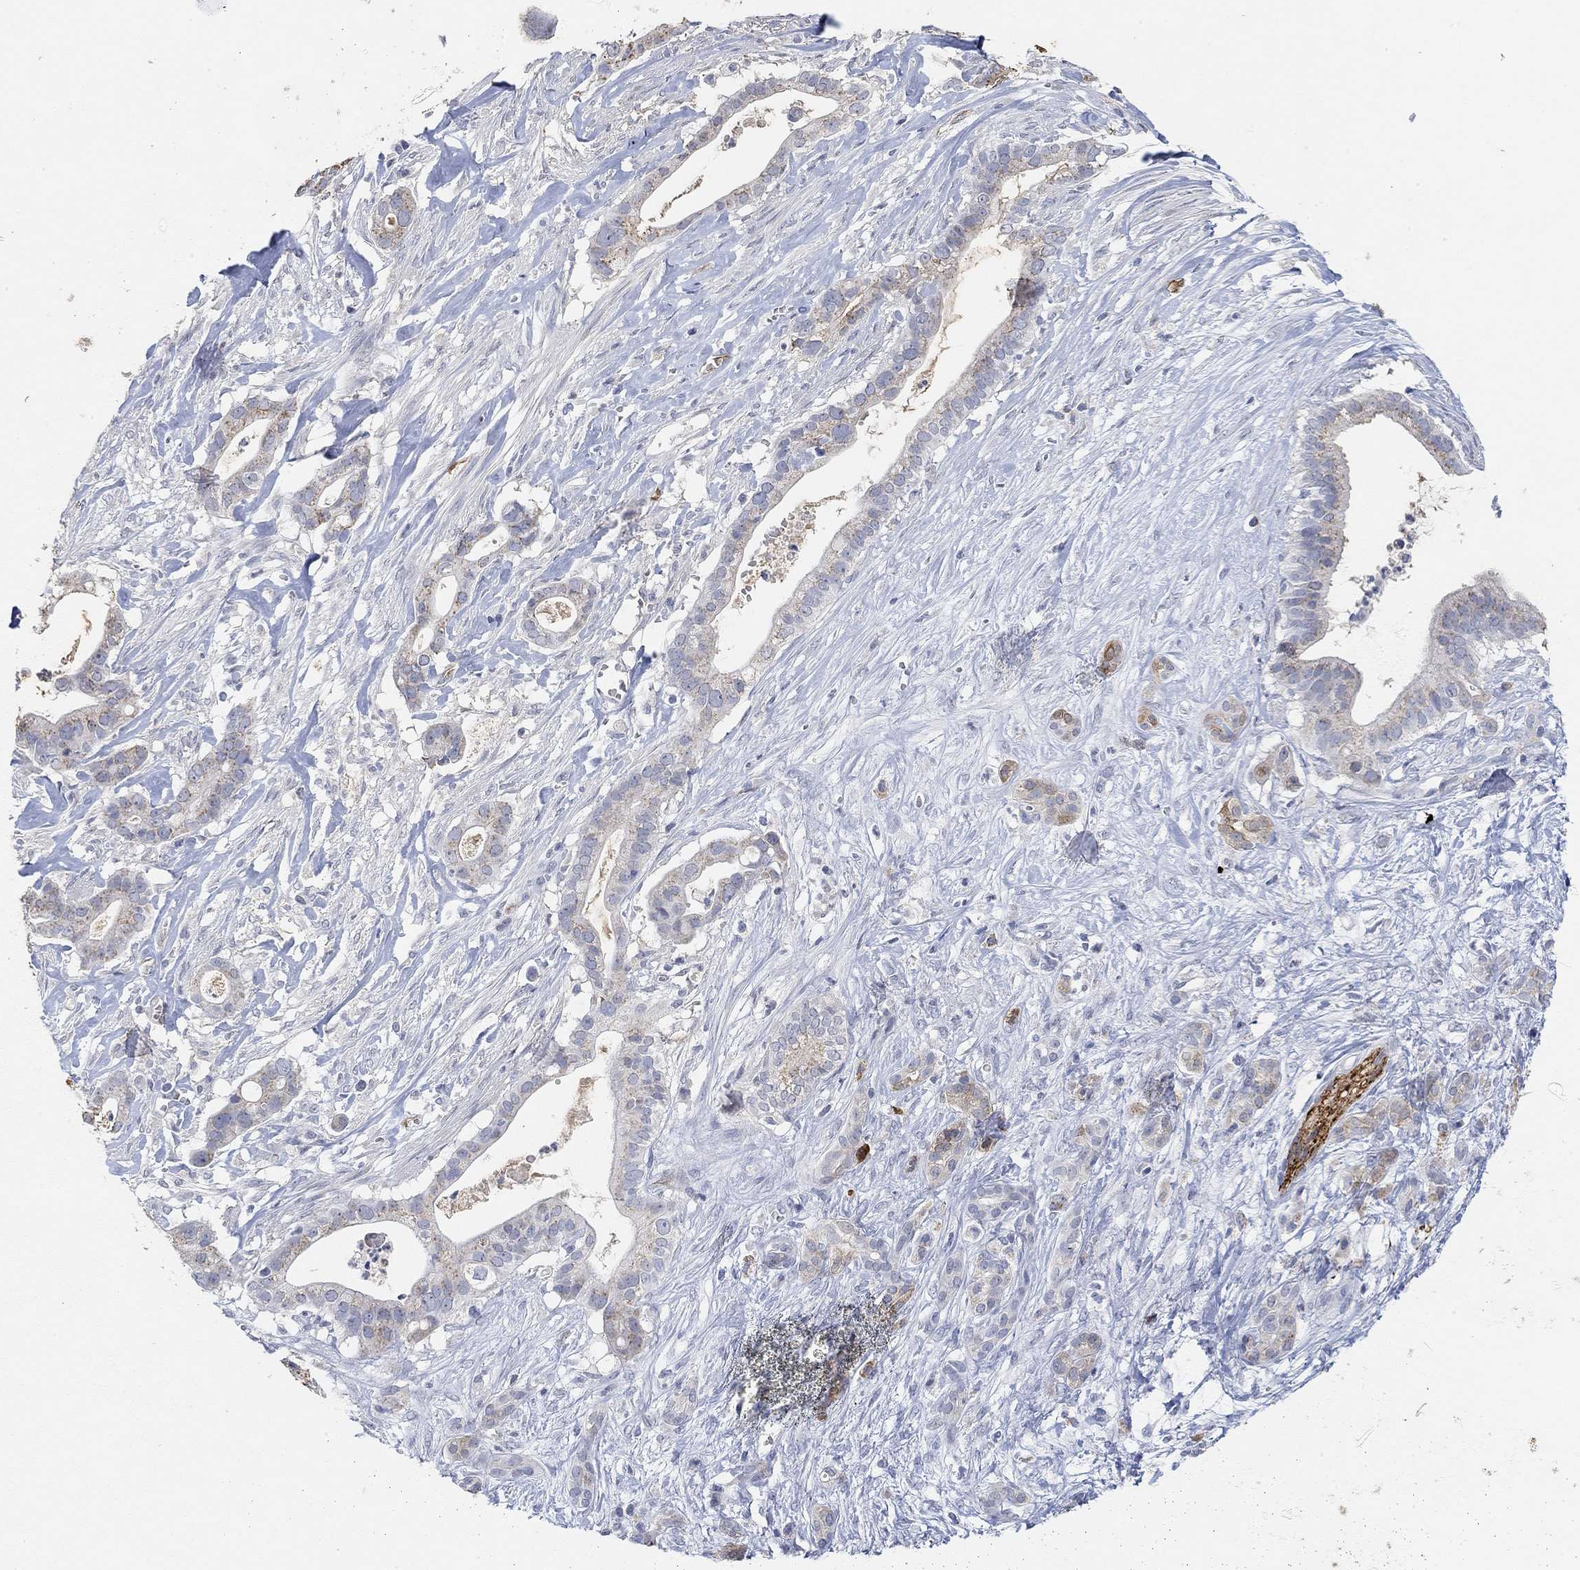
{"staining": {"intensity": "moderate", "quantity": "<25%", "location": "cytoplasmic/membranous"}, "tissue": "pancreatic cancer", "cell_type": "Tumor cells", "image_type": "cancer", "snomed": [{"axis": "morphology", "description": "Adenocarcinoma, NOS"}, {"axis": "topography", "description": "Pancreas"}], "caption": "Pancreatic adenocarcinoma was stained to show a protein in brown. There is low levels of moderate cytoplasmic/membranous positivity in about <25% of tumor cells.", "gene": "VAT1L", "patient": {"sex": "male", "age": 61}}